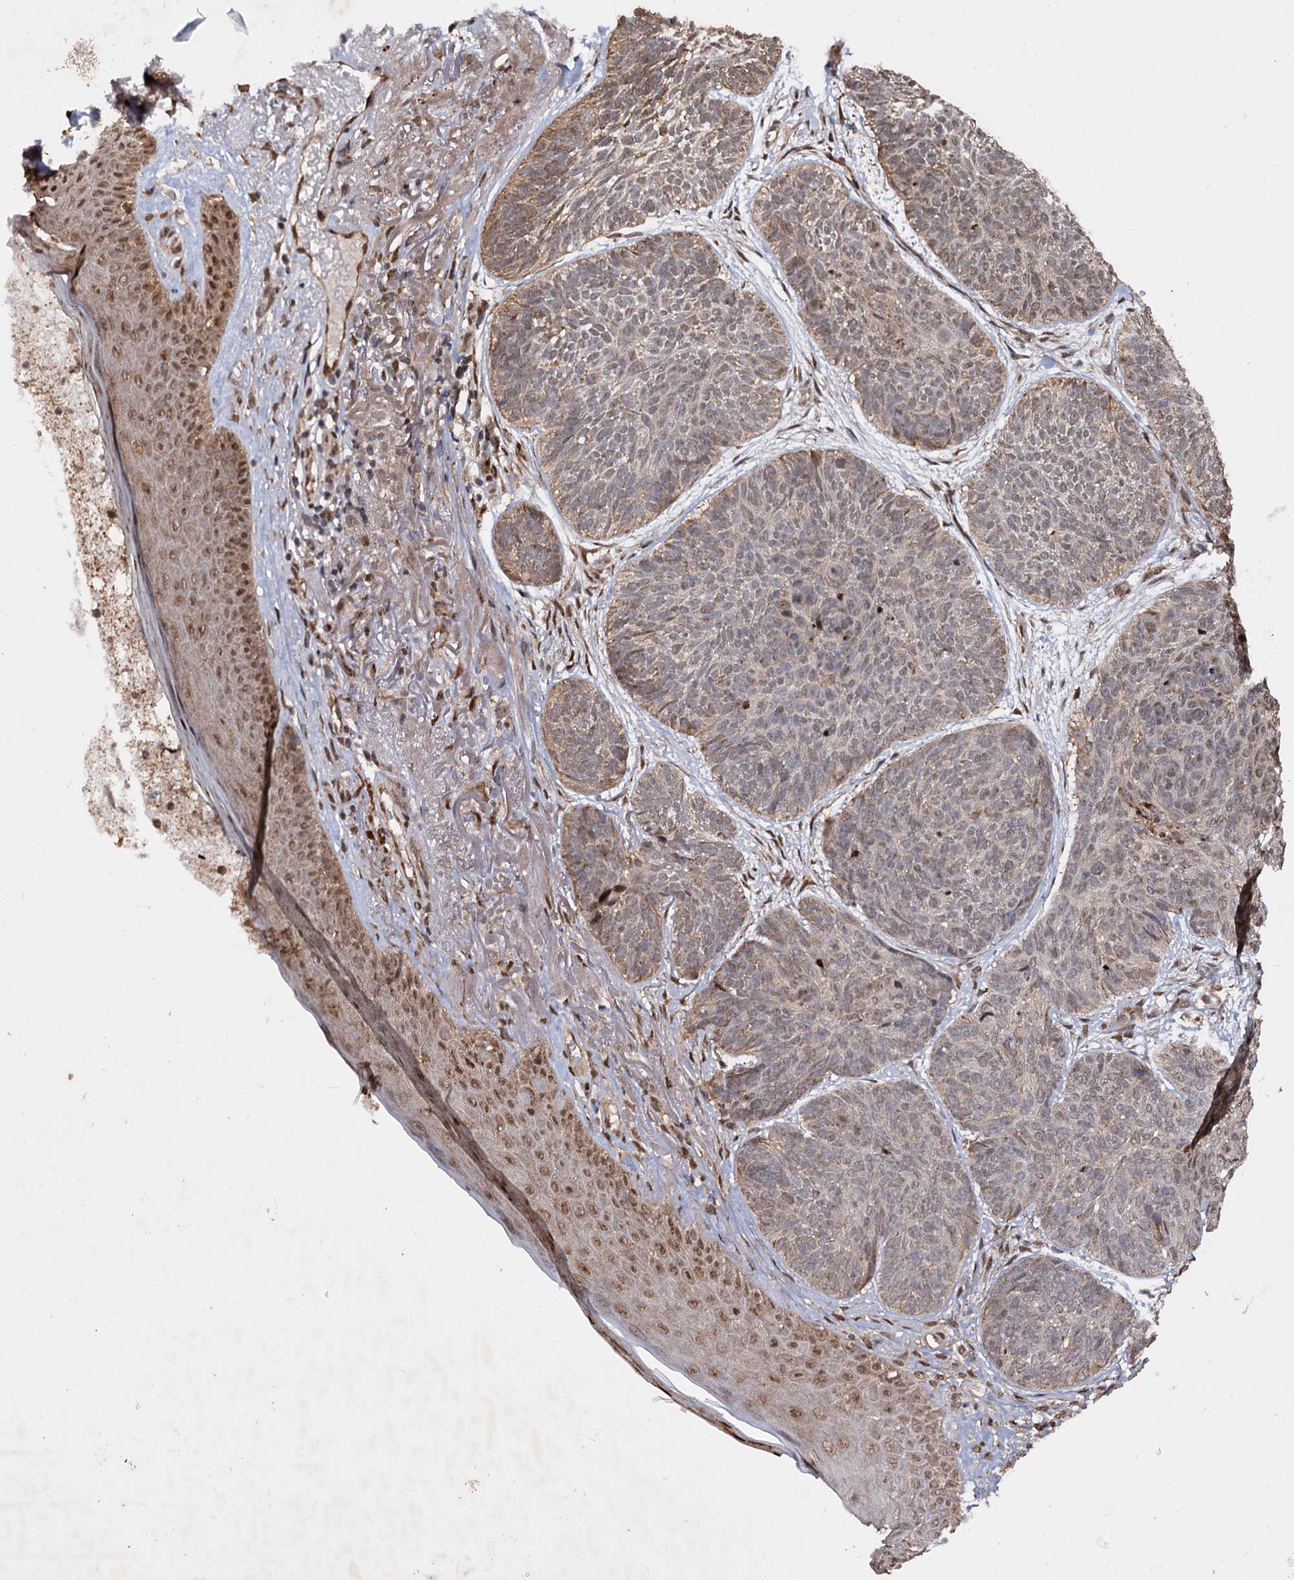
{"staining": {"intensity": "moderate", "quantity": "<25%", "location": "cytoplasmic/membranous"}, "tissue": "skin cancer", "cell_type": "Tumor cells", "image_type": "cancer", "snomed": [{"axis": "morphology", "description": "Normal tissue, NOS"}, {"axis": "morphology", "description": "Basal cell carcinoma"}, {"axis": "topography", "description": "Skin"}], "caption": "Skin cancer (basal cell carcinoma) stained with a protein marker exhibits moderate staining in tumor cells.", "gene": "PIGB", "patient": {"sex": "male", "age": 66}}